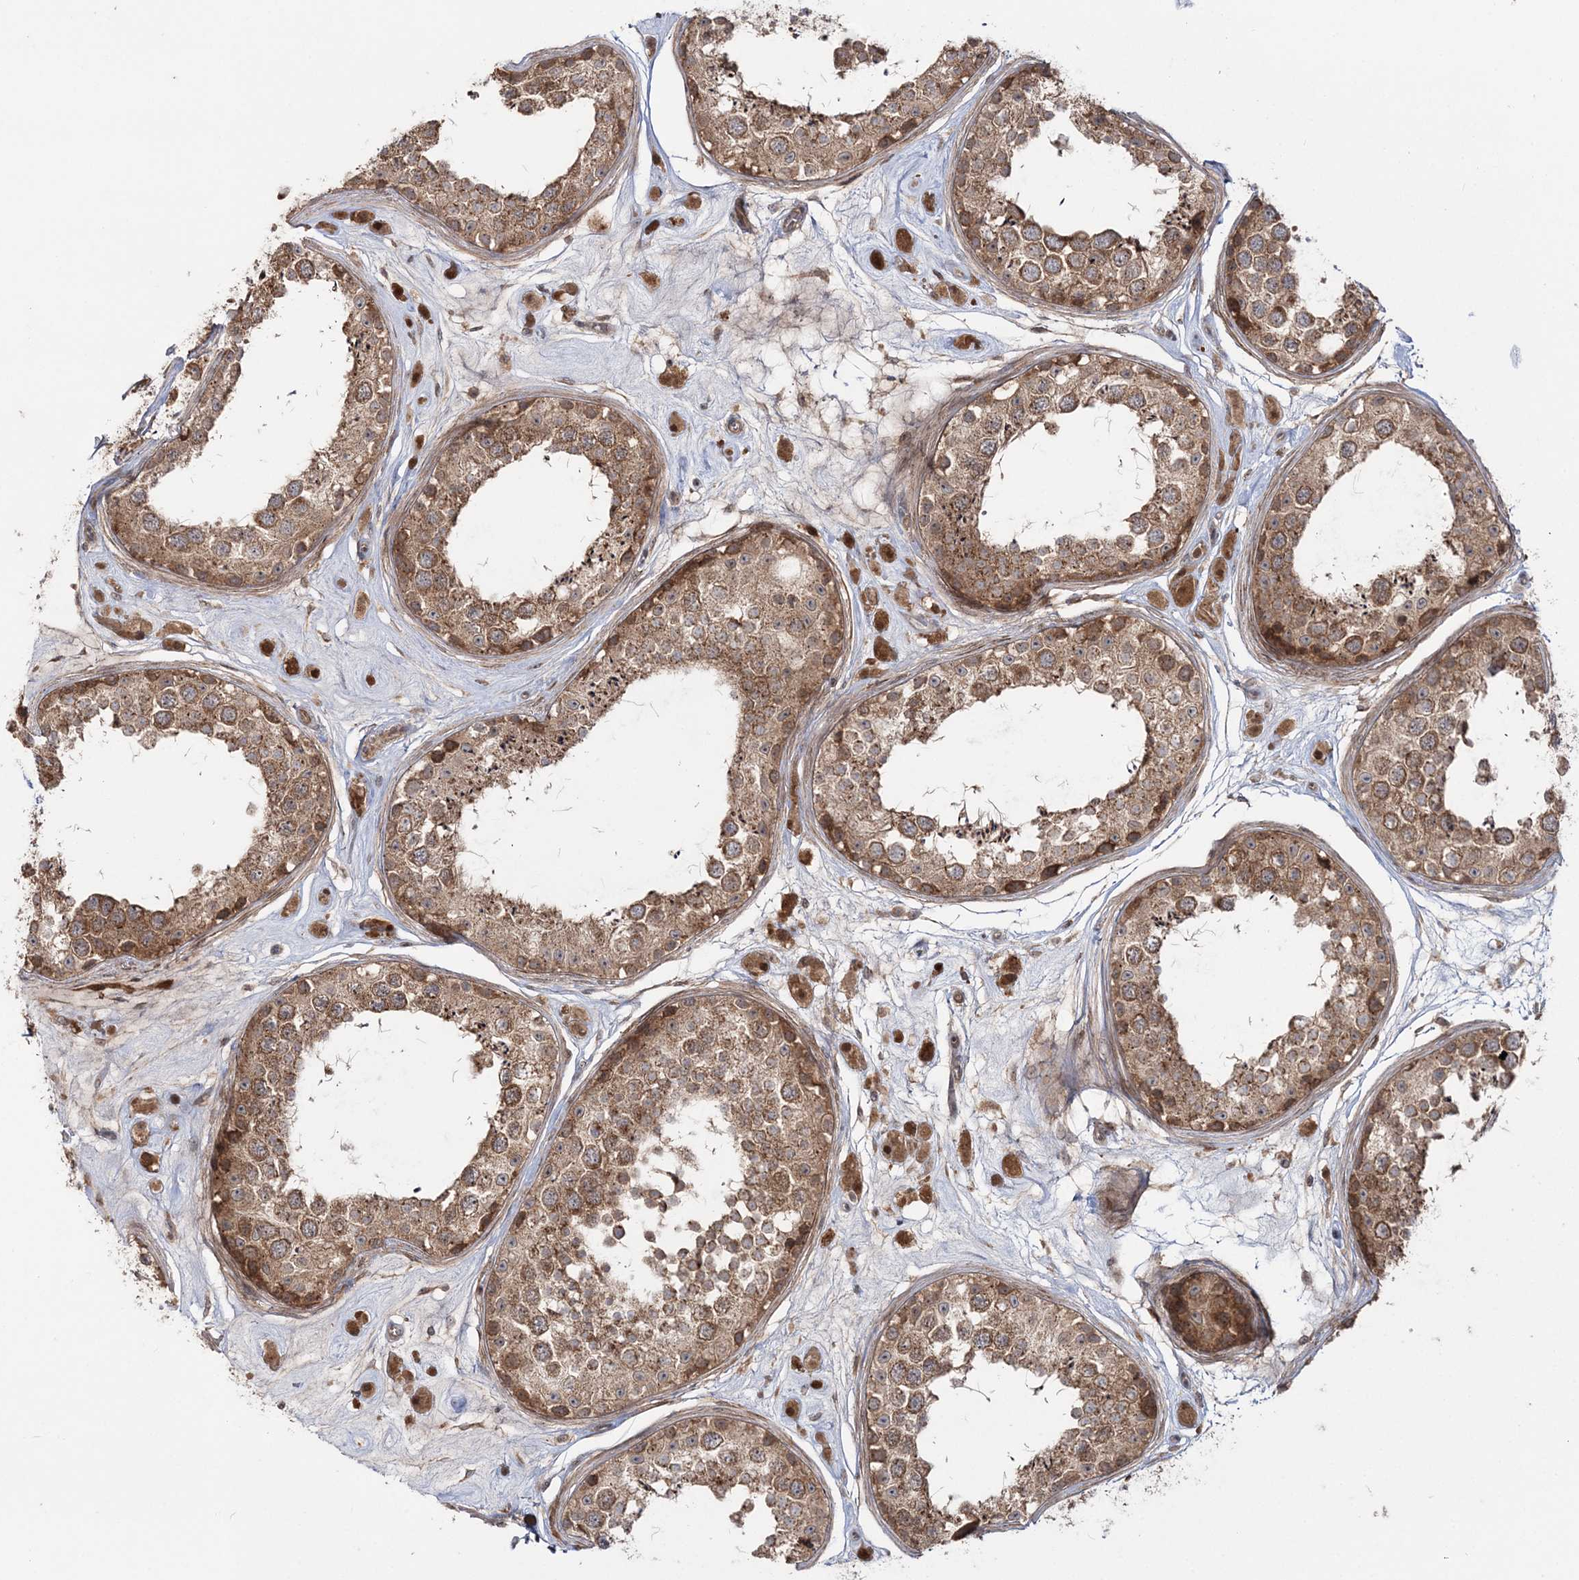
{"staining": {"intensity": "moderate", "quantity": ">75%", "location": "cytoplasmic/membranous"}, "tissue": "testis", "cell_type": "Cells in seminiferous ducts", "image_type": "normal", "snomed": [{"axis": "morphology", "description": "Normal tissue, NOS"}, {"axis": "topography", "description": "Testis"}], "caption": "A micrograph showing moderate cytoplasmic/membranous positivity in about >75% of cells in seminiferous ducts in benign testis, as visualized by brown immunohistochemical staining.", "gene": "MOCS2", "patient": {"sex": "male", "age": 25}}